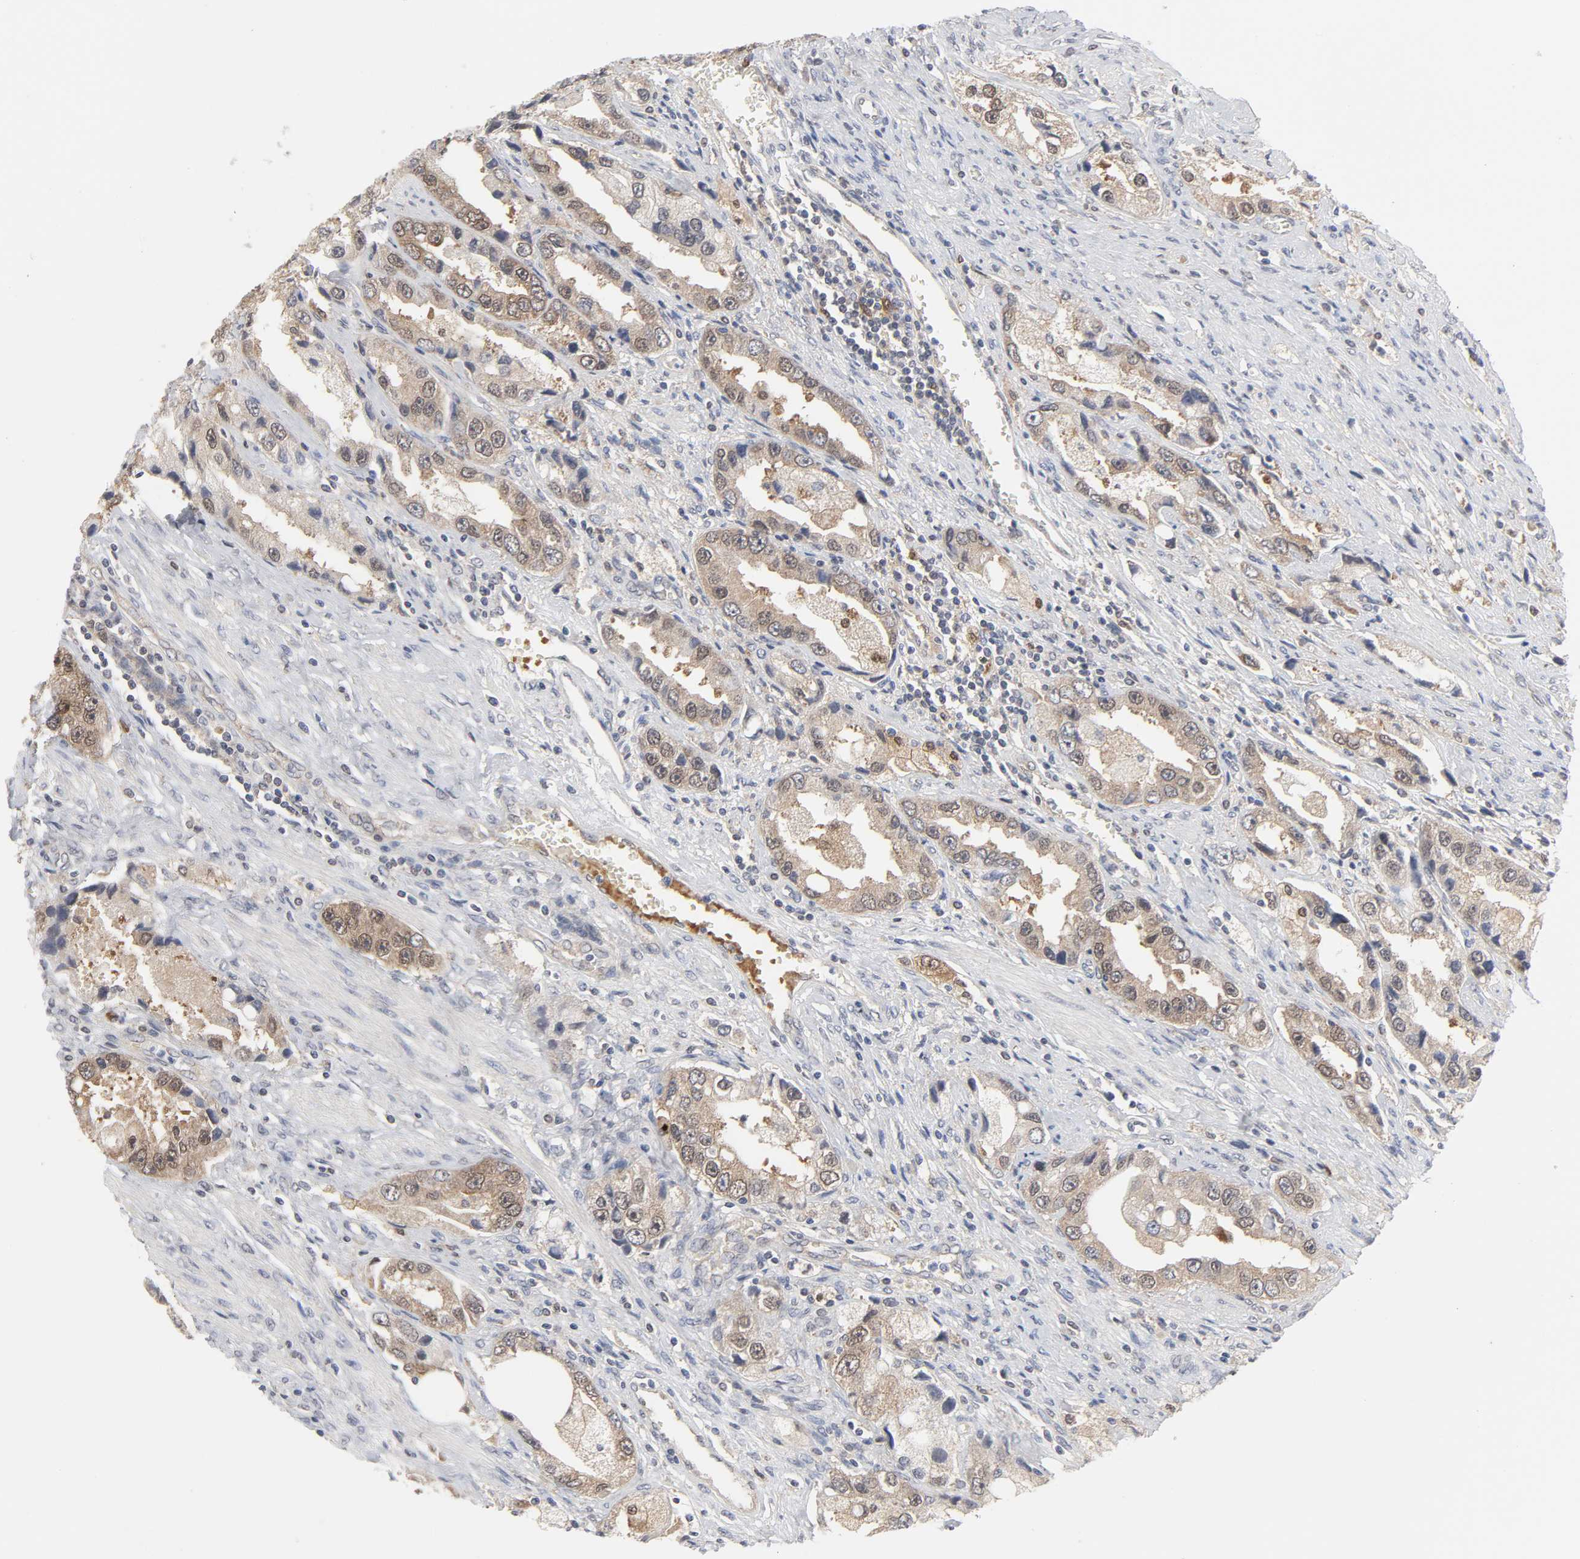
{"staining": {"intensity": "weak", "quantity": ">75%", "location": "cytoplasmic/membranous"}, "tissue": "prostate cancer", "cell_type": "Tumor cells", "image_type": "cancer", "snomed": [{"axis": "morphology", "description": "Adenocarcinoma, High grade"}, {"axis": "topography", "description": "Prostate"}], "caption": "Immunohistochemistry (IHC) (DAB) staining of human prostate cancer (high-grade adenocarcinoma) reveals weak cytoplasmic/membranous protein positivity in approximately >75% of tumor cells.", "gene": "PRDX1", "patient": {"sex": "male", "age": 63}}